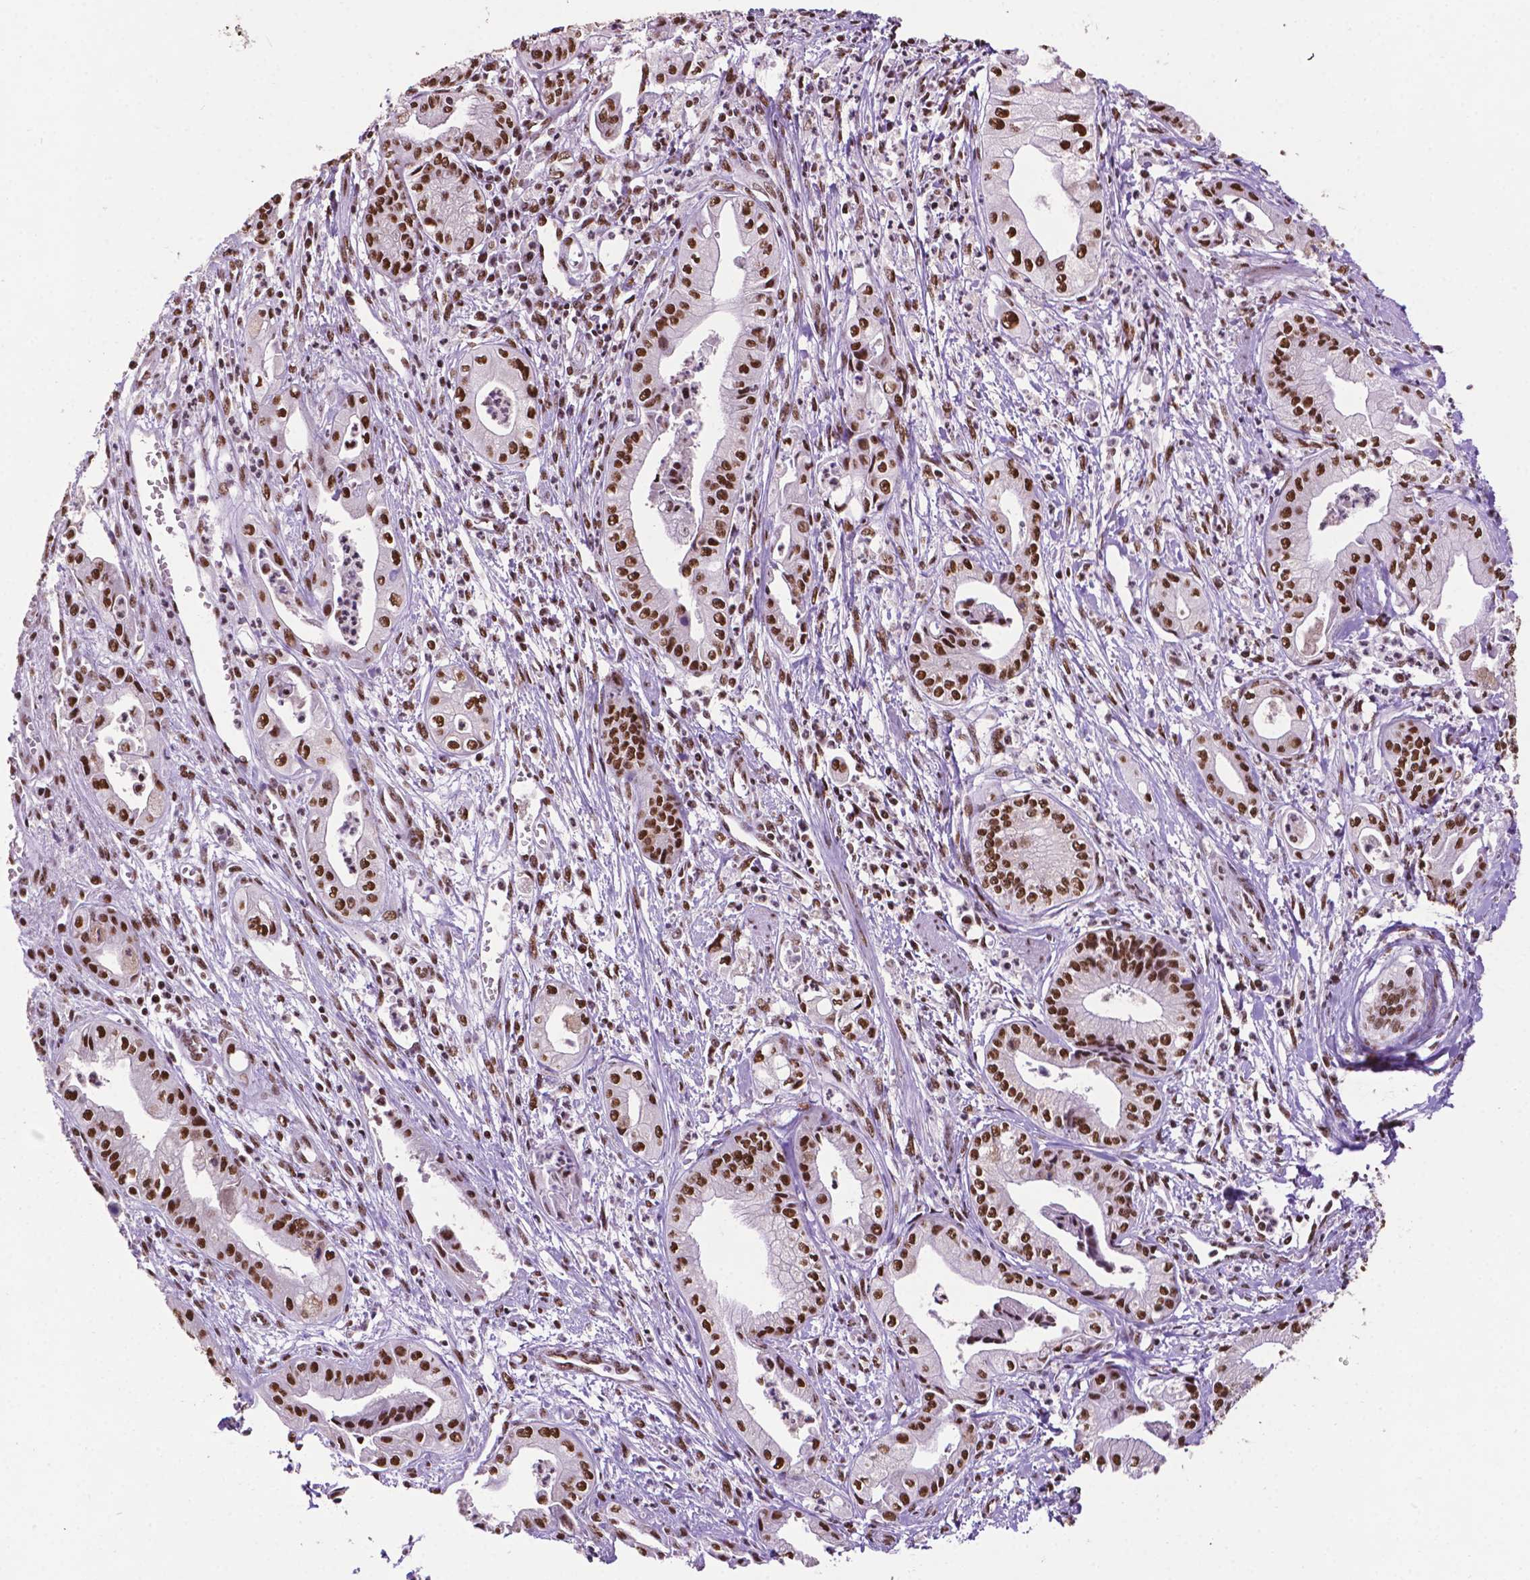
{"staining": {"intensity": "strong", "quantity": ">75%", "location": "nuclear"}, "tissue": "pancreatic cancer", "cell_type": "Tumor cells", "image_type": "cancer", "snomed": [{"axis": "morphology", "description": "Adenocarcinoma, NOS"}, {"axis": "topography", "description": "Pancreas"}], "caption": "Immunohistochemistry (IHC) (DAB (3,3'-diaminobenzidine)) staining of pancreatic cancer (adenocarcinoma) reveals strong nuclear protein expression in approximately >75% of tumor cells. The staining was performed using DAB (3,3'-diaminobenzidine), with brown indicating positive protein expression. Nuclei are stained blue with hematoxylin.", "gene": "CCAR2", "patient": {"sex": "female", "age": 65}}